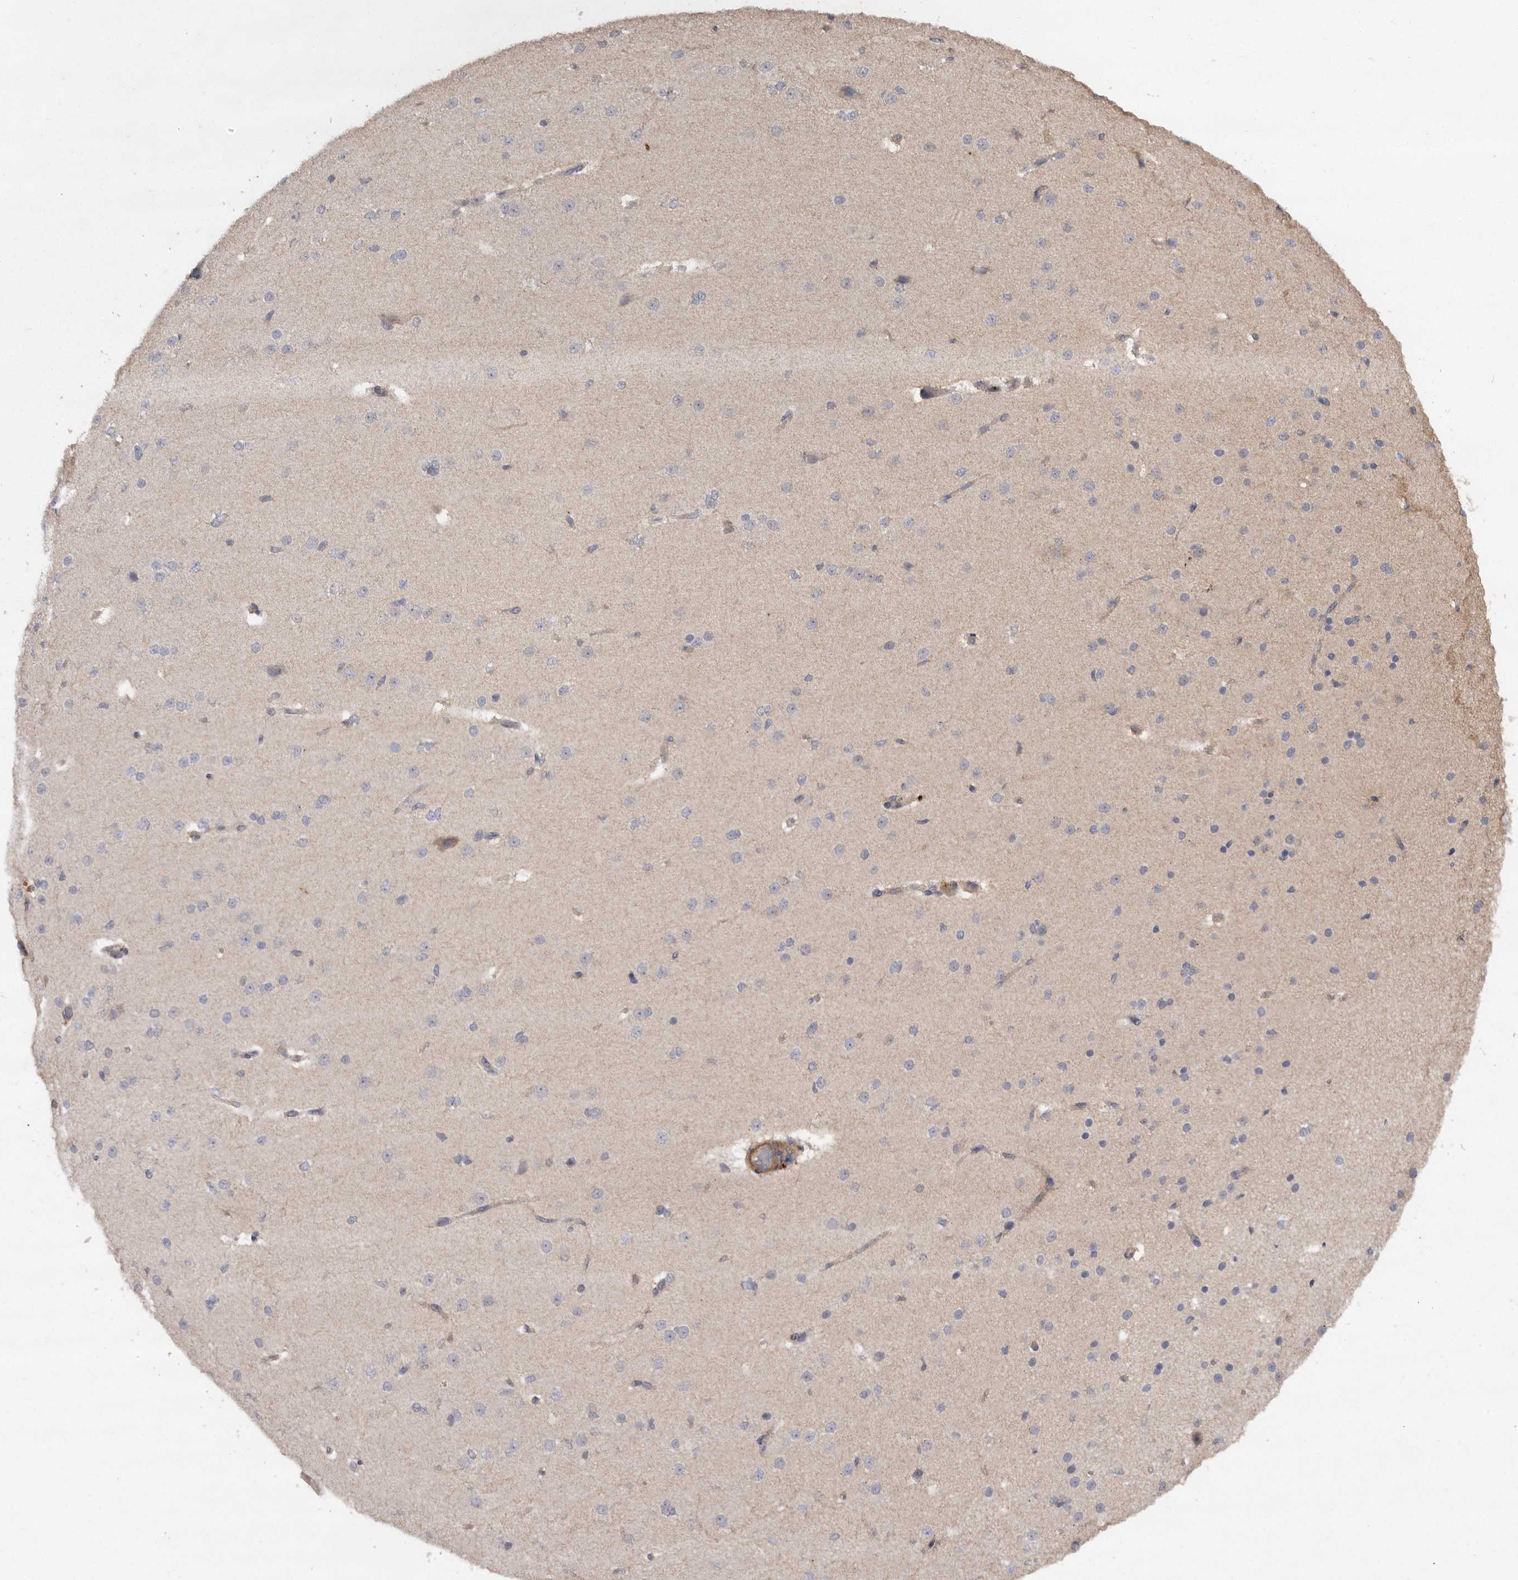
{"staining": {"intensity": "negative", "quantity": "none", "location": "none"}, "tissue": "cerebral cortex", "cell_type": "Endothelial cells", "image_type": "normal", "snomed": [{"axis": "morphology", "description": "Normal tissue, NOS"}, {"axis": "morphology", "description": "Developmental malformation"}, {"axis": "topography", "description": "Cerebral cortex"}], "caption": "This micrograph is of benign cerebral cortex stained with IHC to label a protein in brown with the nuclei are counter-stained blue. There is no expression in endothelial cells. (Stains: DAB (3,3'-diaminobenzidine) immunohistochemistry with hematoxylin counter stain, Microscopy: brightfield microscopy at high magnification).", "gene": "RWDD1", "patient": {"sex": "female", "age": 30}}